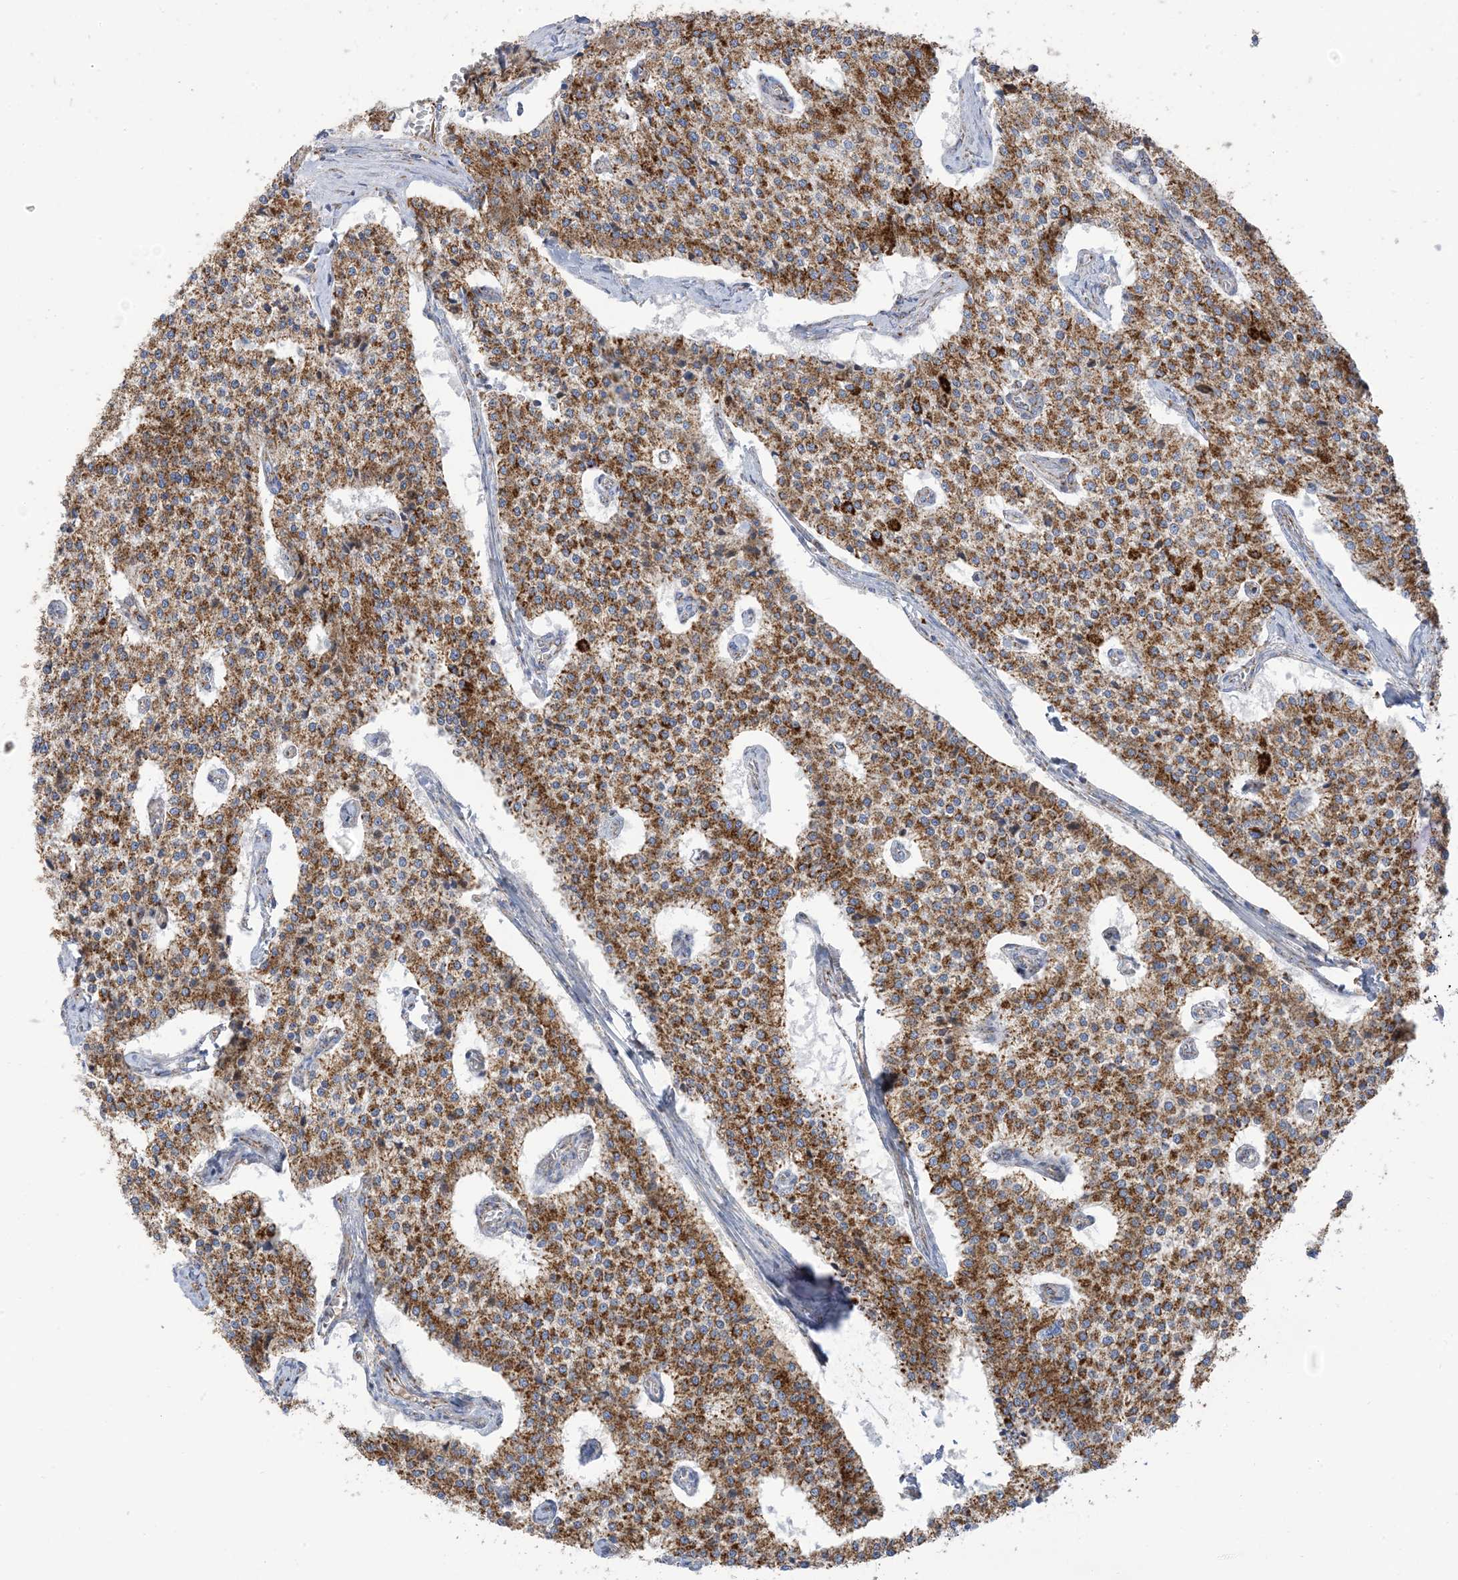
{"staining": {"intensity": "moderate", "quantity": ">75%", "location": "cytoplasmic/membranous"}, "tissue": "carcinoid", "cell_type": "Tumor cells", "image_type": "cancer", "snomed": [{"axis": "morphology", "description": "Carcinoid, malignant, NOS"}, {"axis": "topography", "description": "Colon"}], "caption": "Brown immunohistochemical staining in carcinoid (malignant) exhibits moderate cytoplasmic/membranous staining in approximately >75% of tumor cells. (Stains: DAB in brown, nuclei in blue, Microscopy: brightfield microscopy at high magnification).", "gene": "SAMM50", "patient": {"sex": "female", "age": 52}}